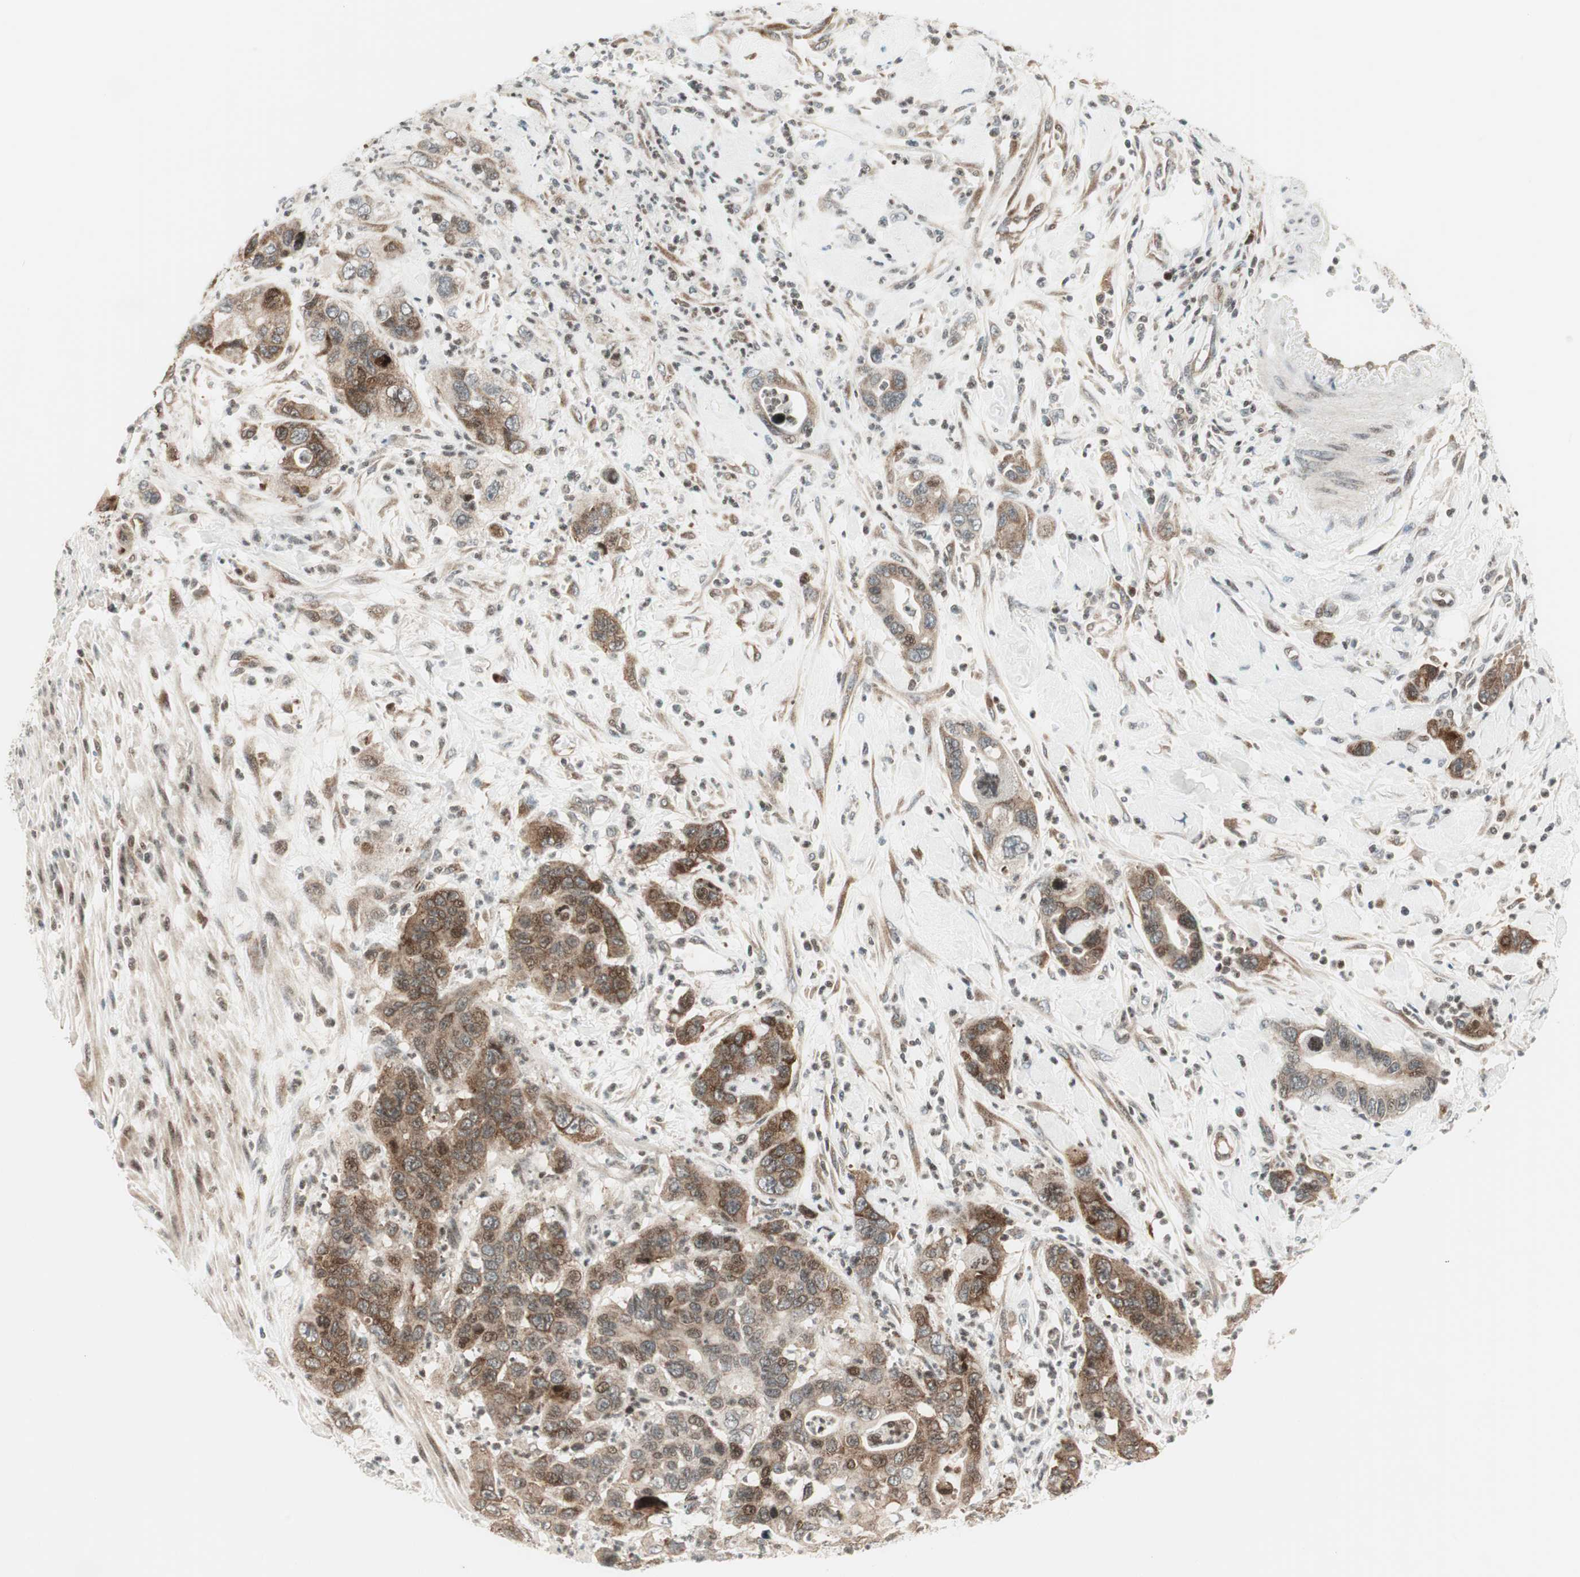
{"staining": {"intensity": "moderate", "quantity": ">75%", "location": "cytoplasmic/membranous"}, "tissue": "pancreatic cancer", "cell_type": "Tumor cells", "image_type": "cancer", "snomed": [{"axis": "morphology", "description": "Adenocarcinoma, NOS"}, {"axis": "topography", "description": "Pancreas"}], "caption": "Tumor cells display medium levels of moderate cytoplasmic/membranous staining in approximately >75% of cells in pancreatic adenocarcinoma. The staining is performed using DAB (3,3'-diaminobenzidine) brown chromogen to label protein expression. The nuclei are counter-stained blue using hematoxylin.", "gene": "TPT1", "patient": {"sex": "female", "age": 71}}